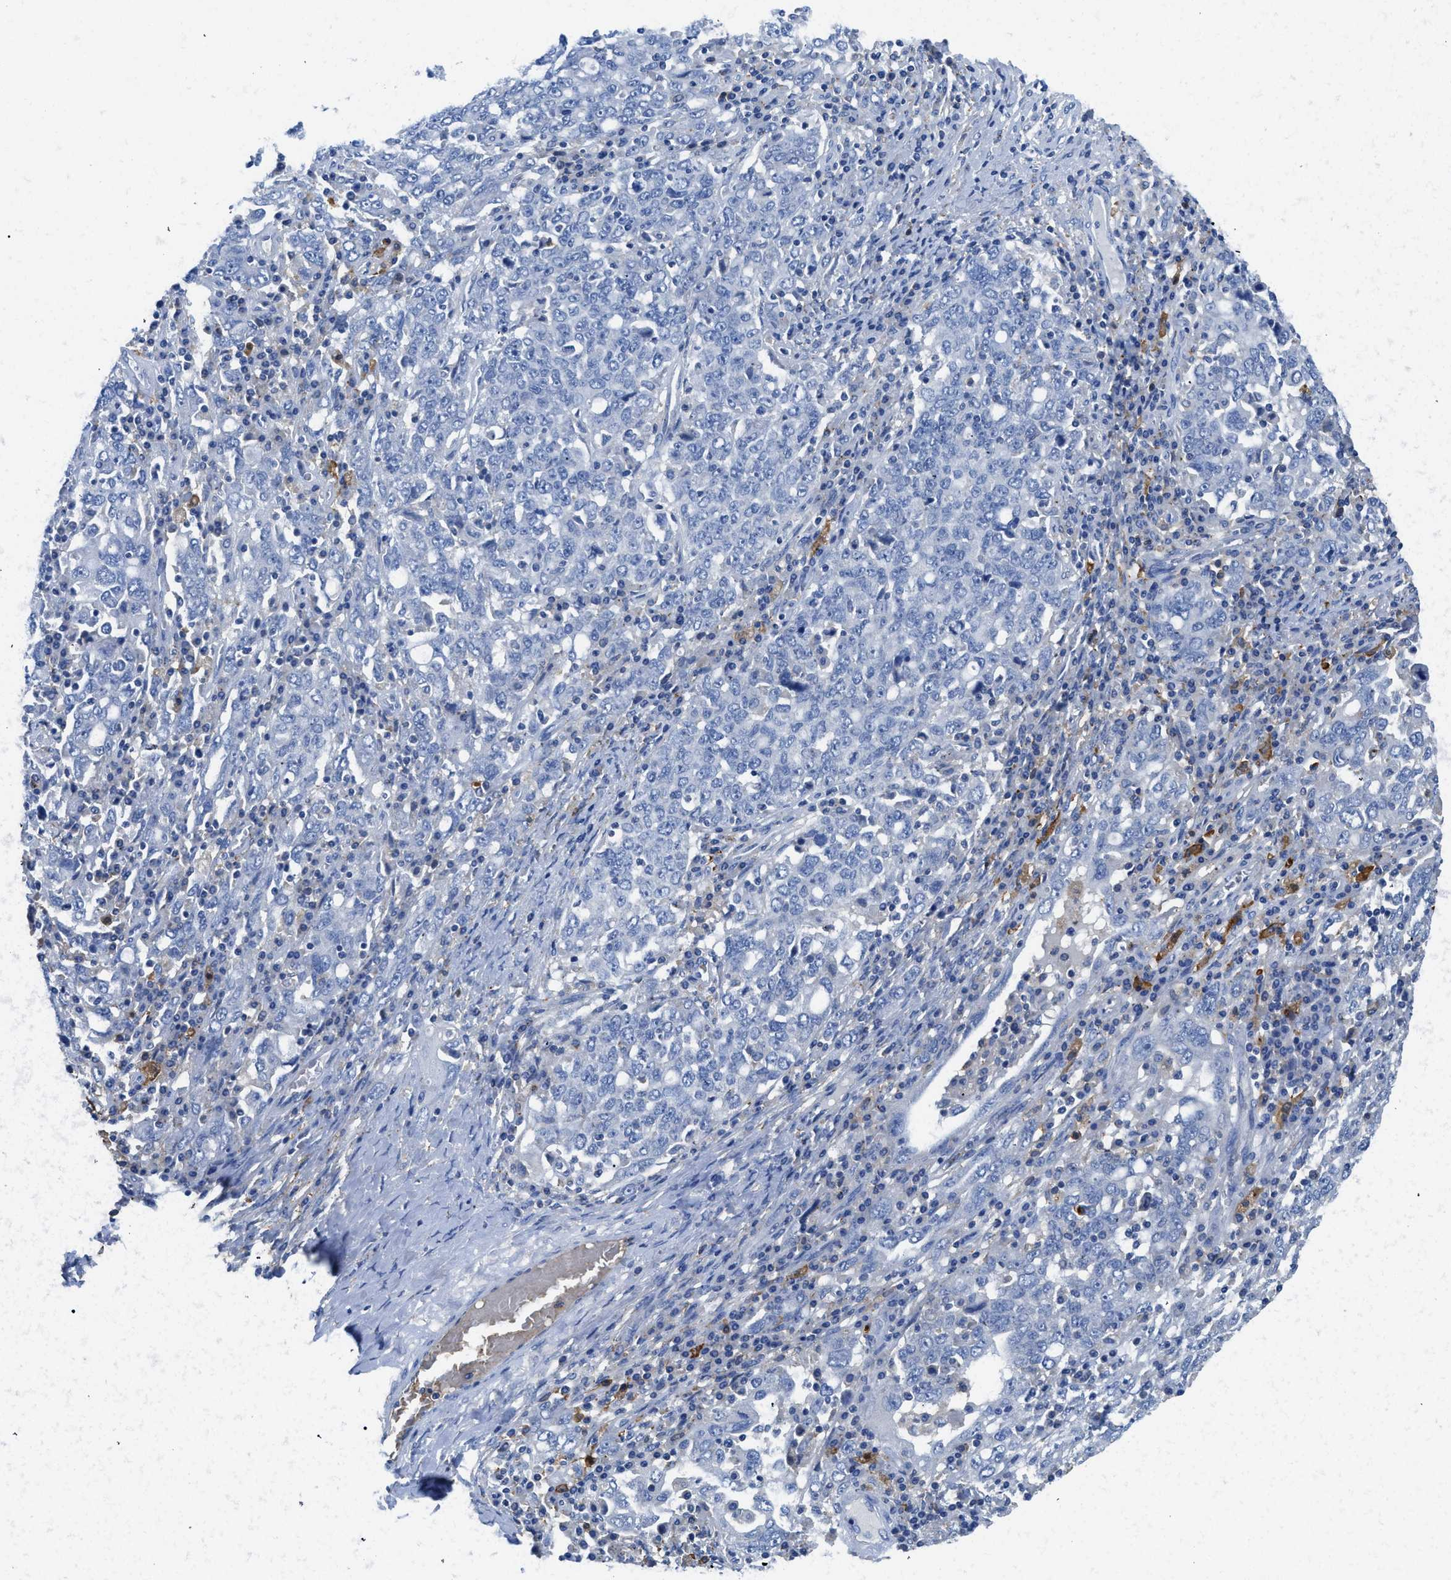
{"staining": {"intensity": "negative", "quantity": "none", "location": "none"}, "tissue": "ovarian cancer", "cell_type": "Tumor cells", "image_type": "cancer", "snomed": [{"axis": "morphology", "description": "Carcinoma, endometroid"}, {"axis": "topography", "description": "Ovary"}], "caption": "High power microscopy photomicrograph of an immunohistochemistry (IHC) histopathology image of ovarian cancer (endometroid carcinoma), revealing no significant staining in tumor cells.", "gene": "NEB", "patient": {"sex": "female", "age": 62}}